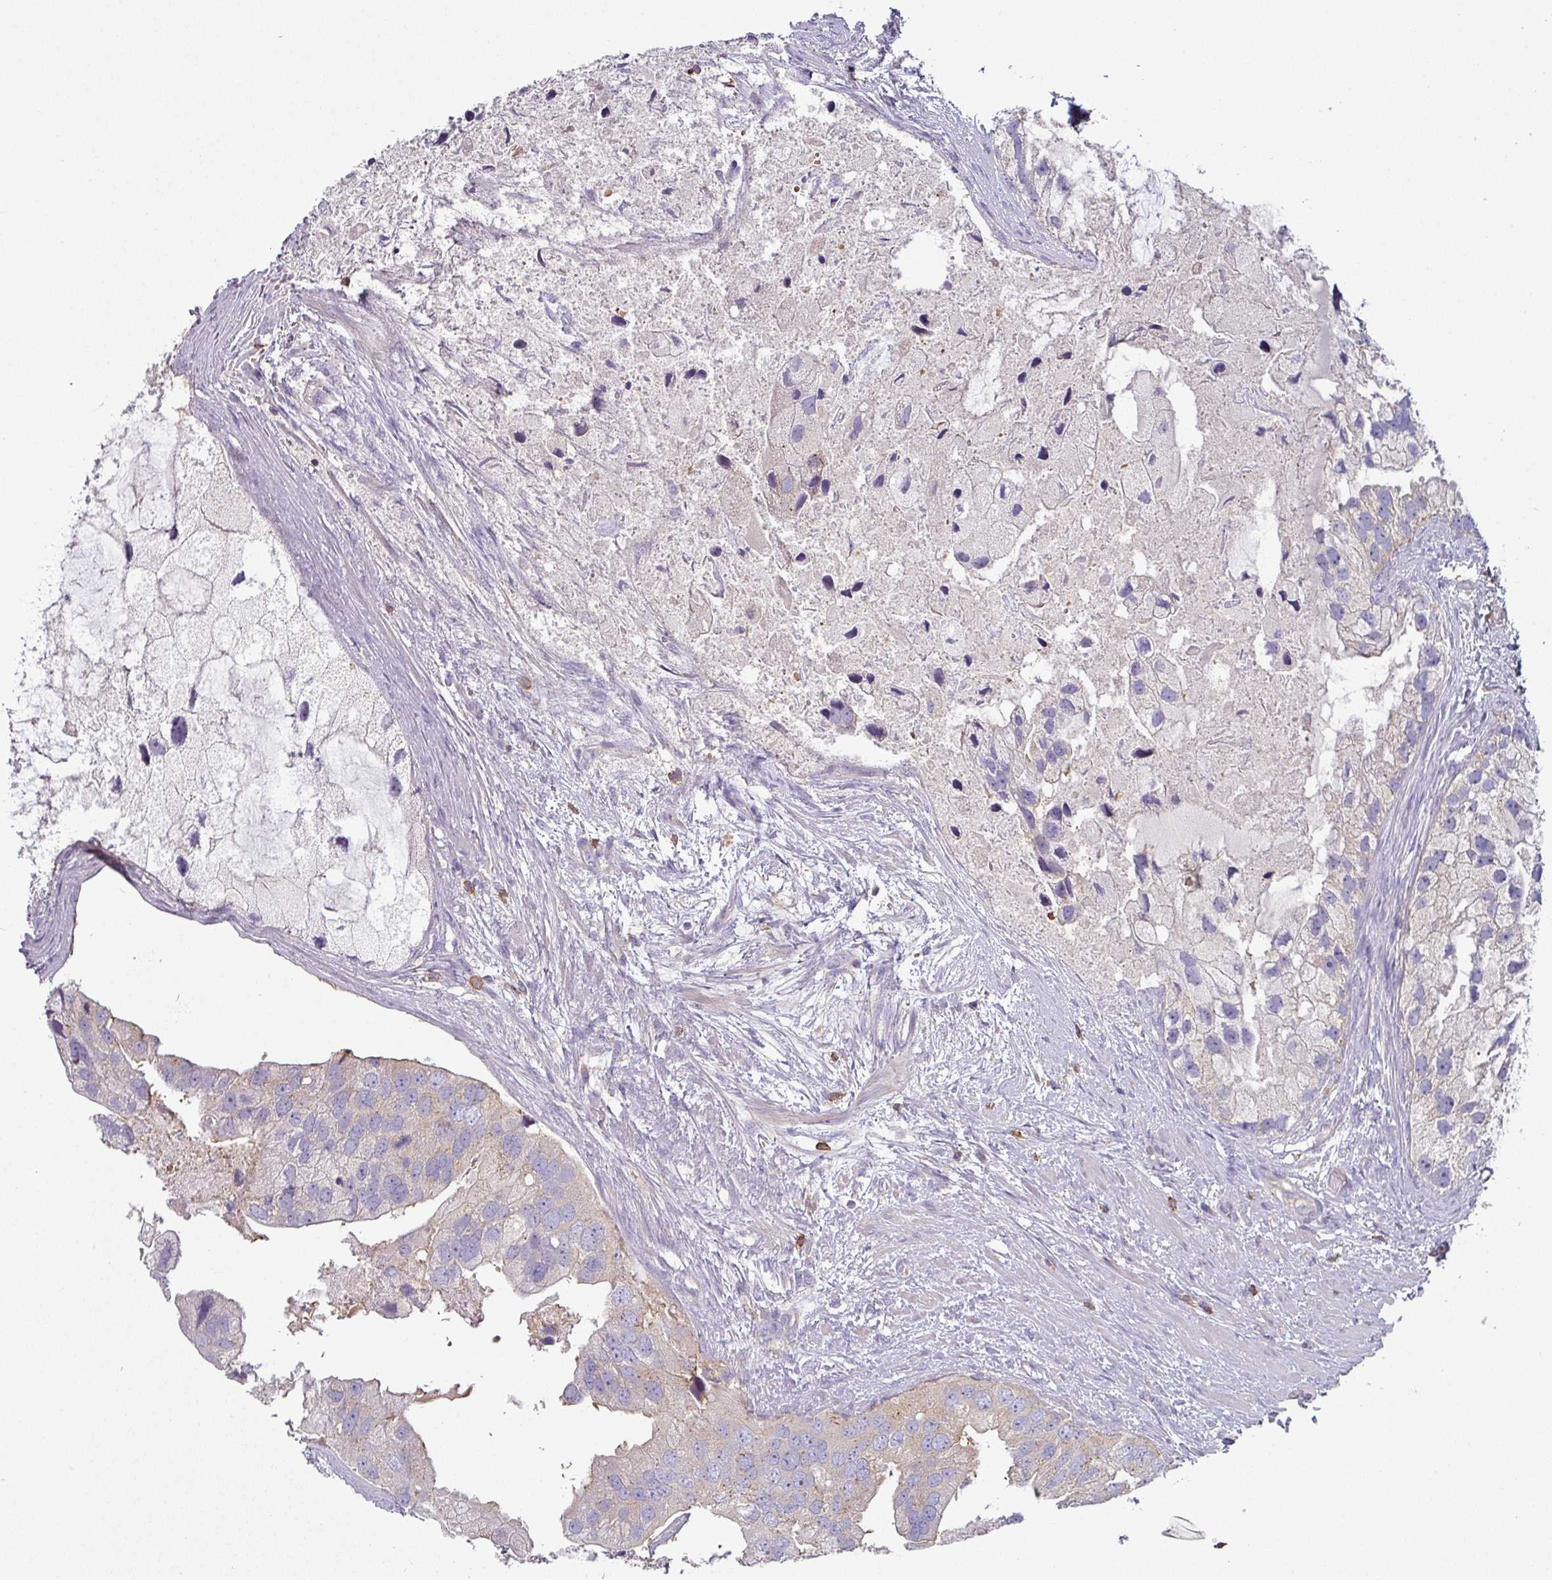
{"staining": {"intensity": "negative", "quantity": "none", "location": "none"}, "tissue": "prostate cancer", "cell_type": "Tumor cells", "image_type": "cancer", "snomed": [{"axis": "morphology", "description": "Adenocarcinoma, High grade"}, {"axis": "topography", "description": "Prostate"}], "caption": "Immunohistochemical staining of high-grade adenocarcinoma (prostate) exhibits no significant staining in tumor cells.", "gene": "CD3G", "patient": {"sex": "male", "age": 62}}